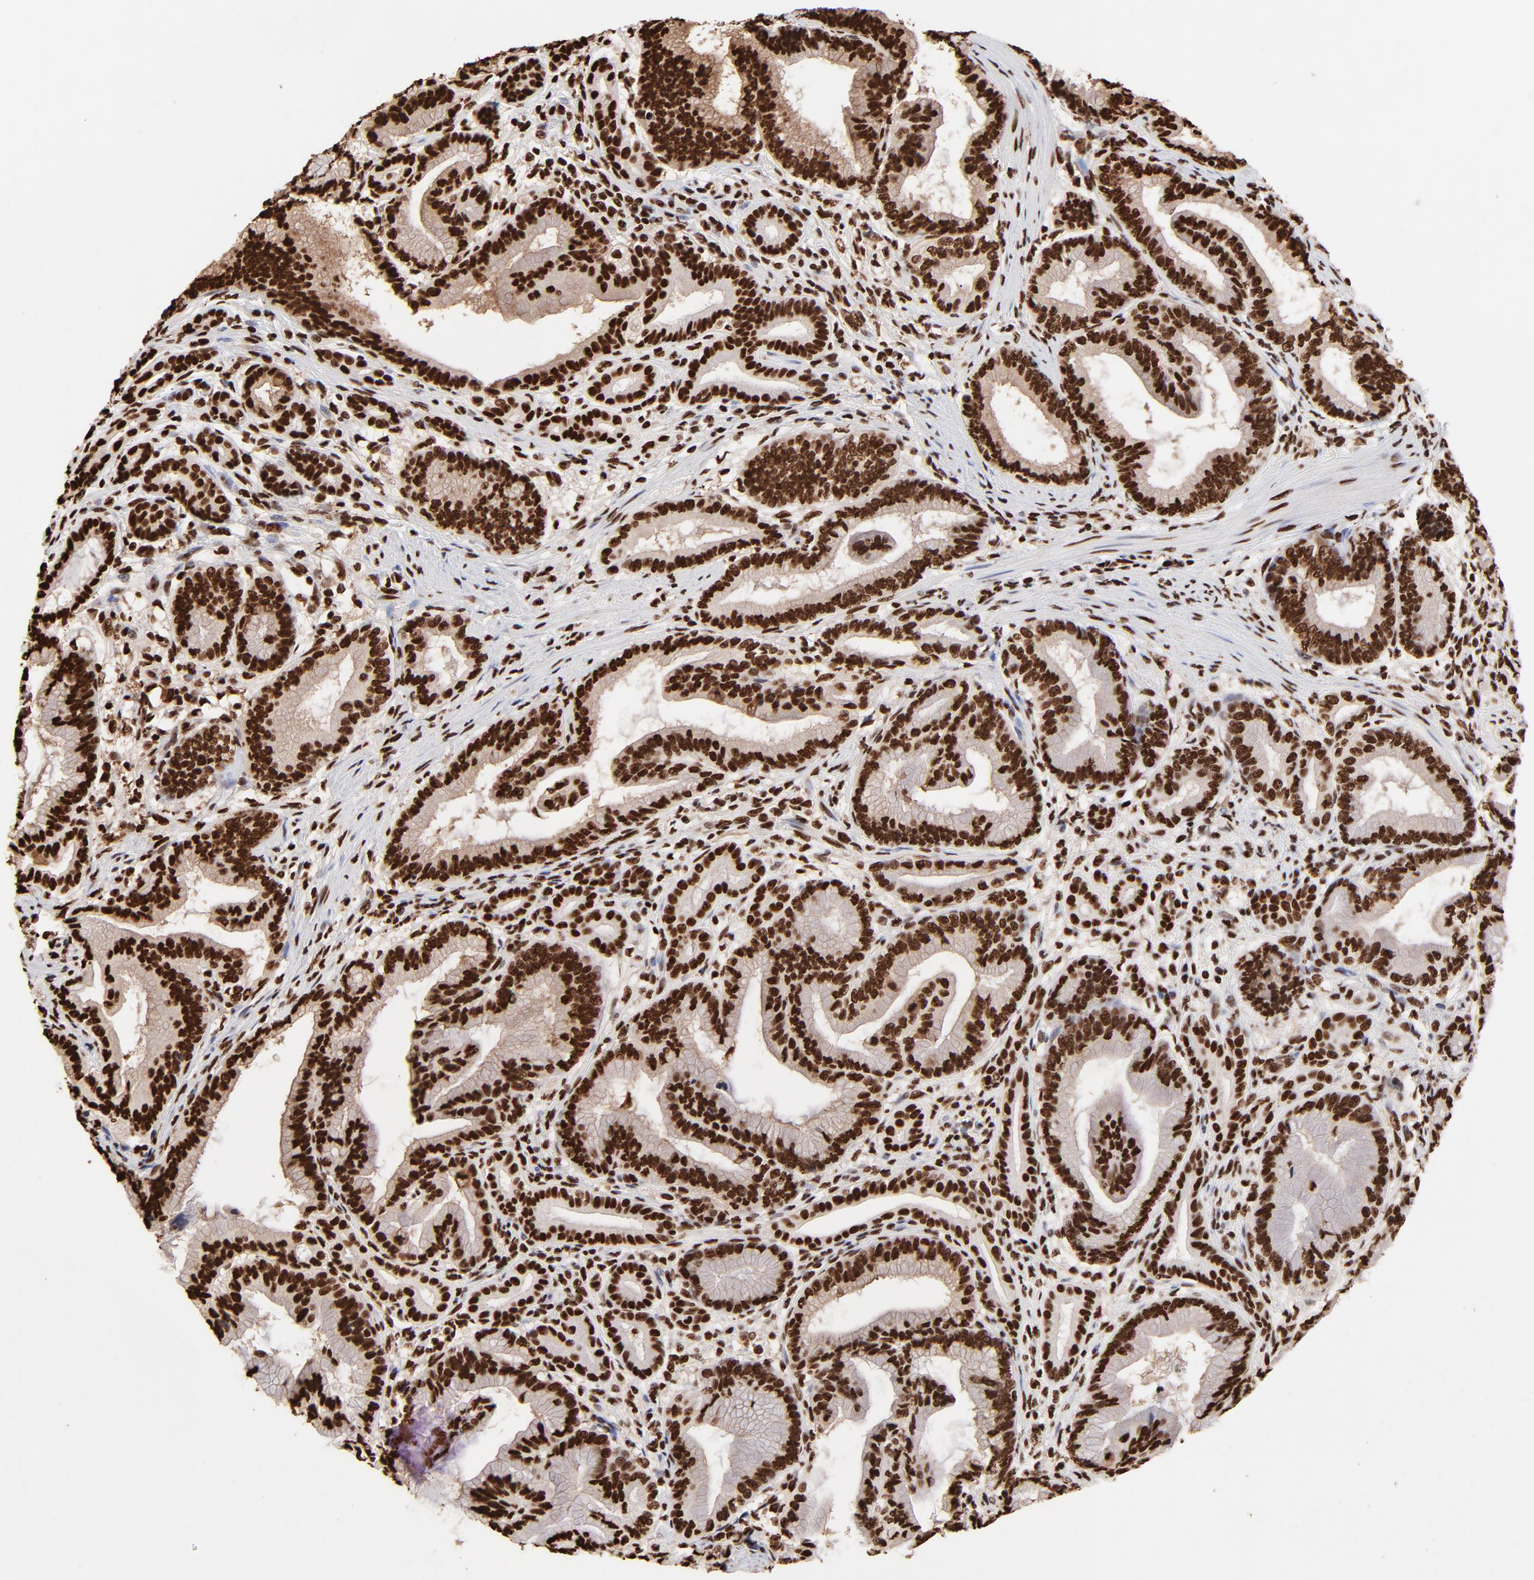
{"staining": {"intensity": "strong", "quantity": ">75%", "location": "nuclear"}, "tissue": "pancreatic cancer", "cell_type": "Tumor cells", "image_type": "cancer", "snomed": [{"axis": "morphology", "description": "Adenocarcinoma, NOS"}, {"axis": "topography", "description": "Pancreas"}], "caption": "A brown stain highlights strong nuclear positivity of a protein in human pancreatic adenocarcinoma tumor cells.", "gene": "ZNF544", "patient": {"sex": "female", "age": 64}}